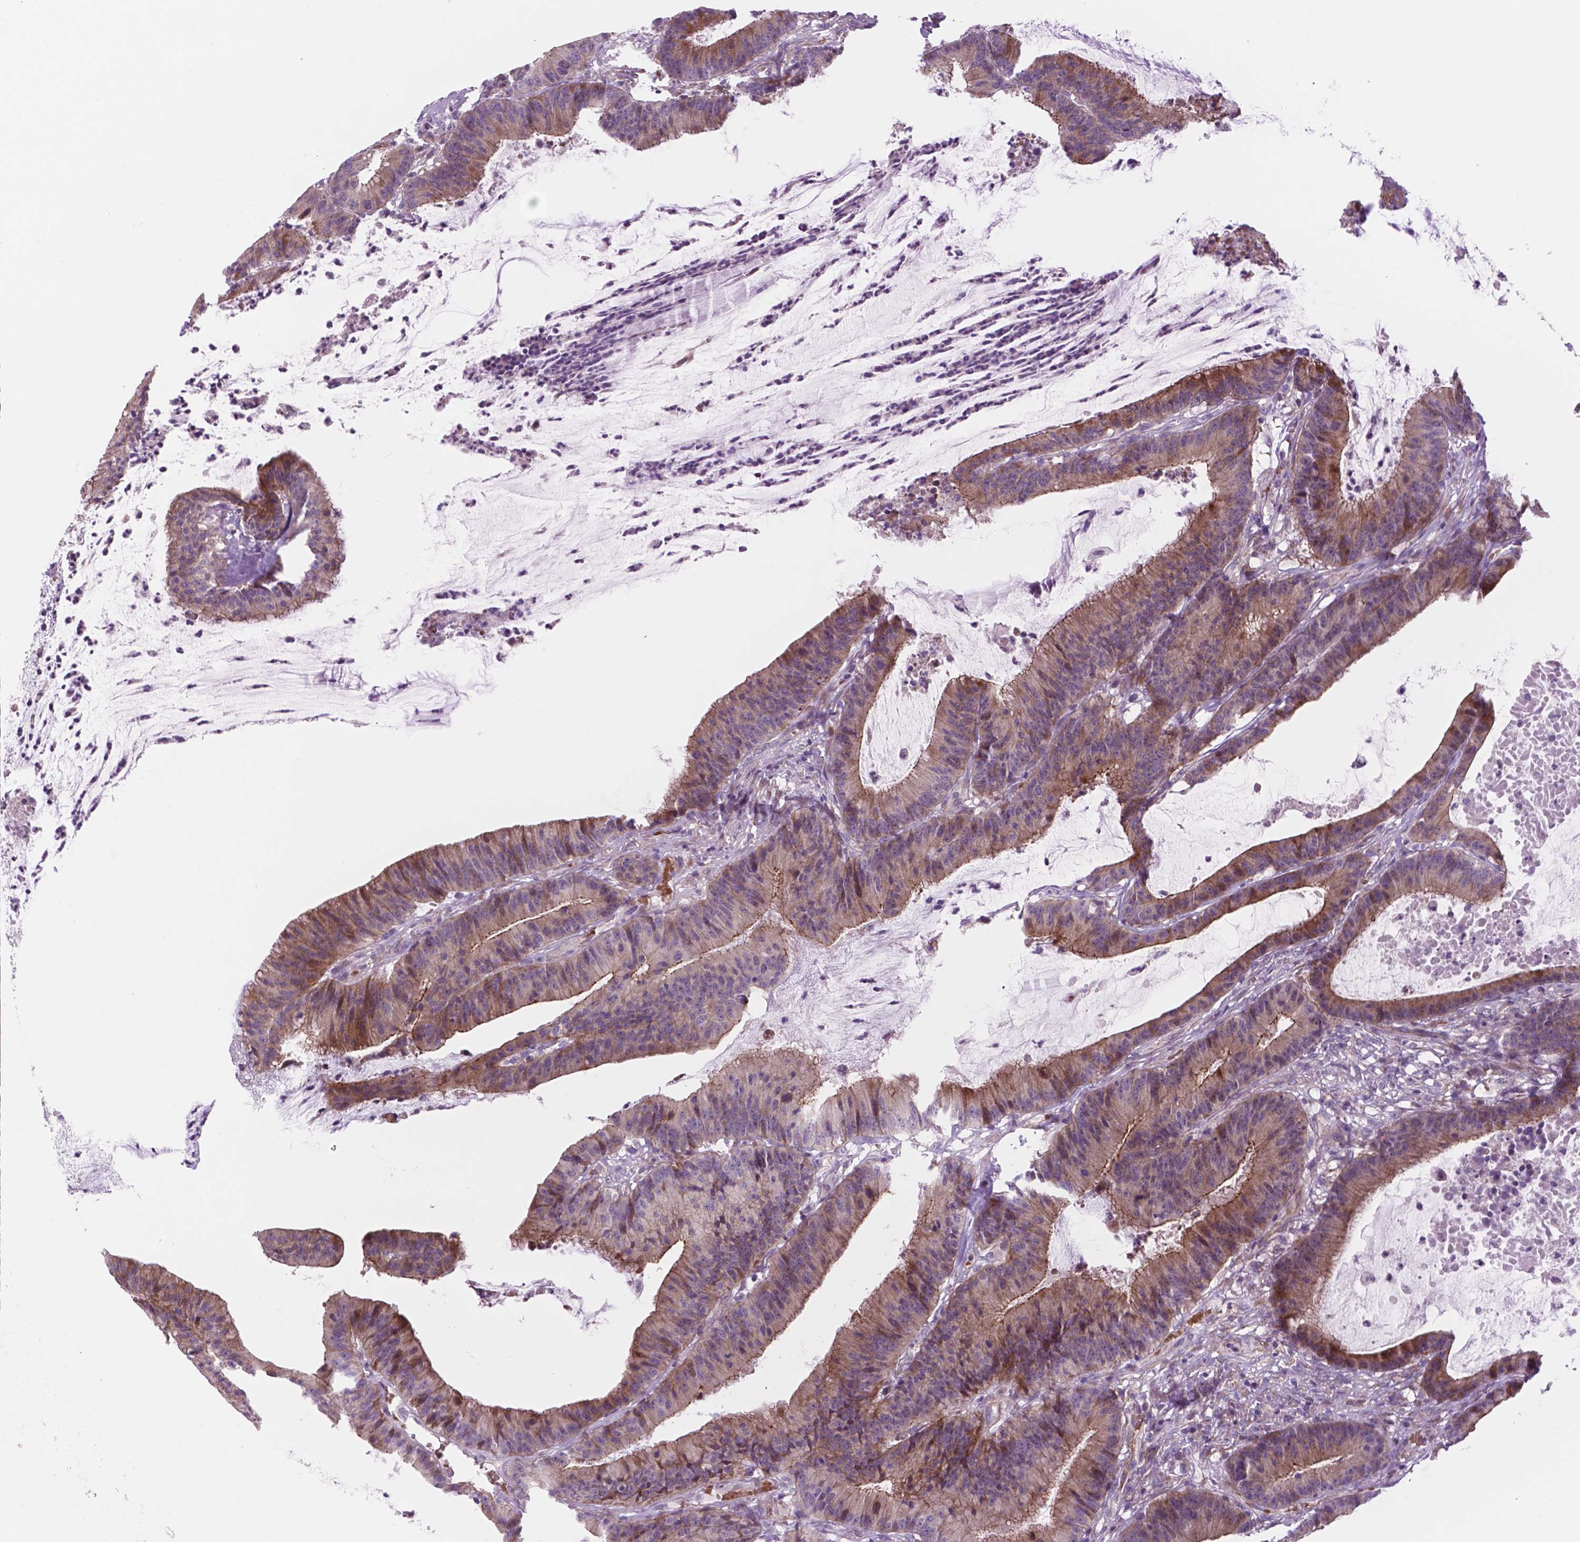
{"staining": {"intensity": "moderate", "quantity": ">75%", "location": "cytoplasmic/membranous"}, "tissue": "colorectal cancer", "cell_type": "Tumor cells", "image_type": "cancer", "snomed": [{"axis": "morphology", "description": "Adenocarcinoma, NOS"}, {"axis": "topography", "description": "Colon"}], "caption": "Colorectal cancer stained with DAB immunohistochemistry exhibits medium levels of moderate cytoplasmic/membranous staining in approximately >75% of tumor cells. (Stains: DAB in brown, nuclei in blue, Microscopy: brightfield microscopy at high magnification).", "gene": "RND3", "patient": {"sex": "female", "age": 78}}